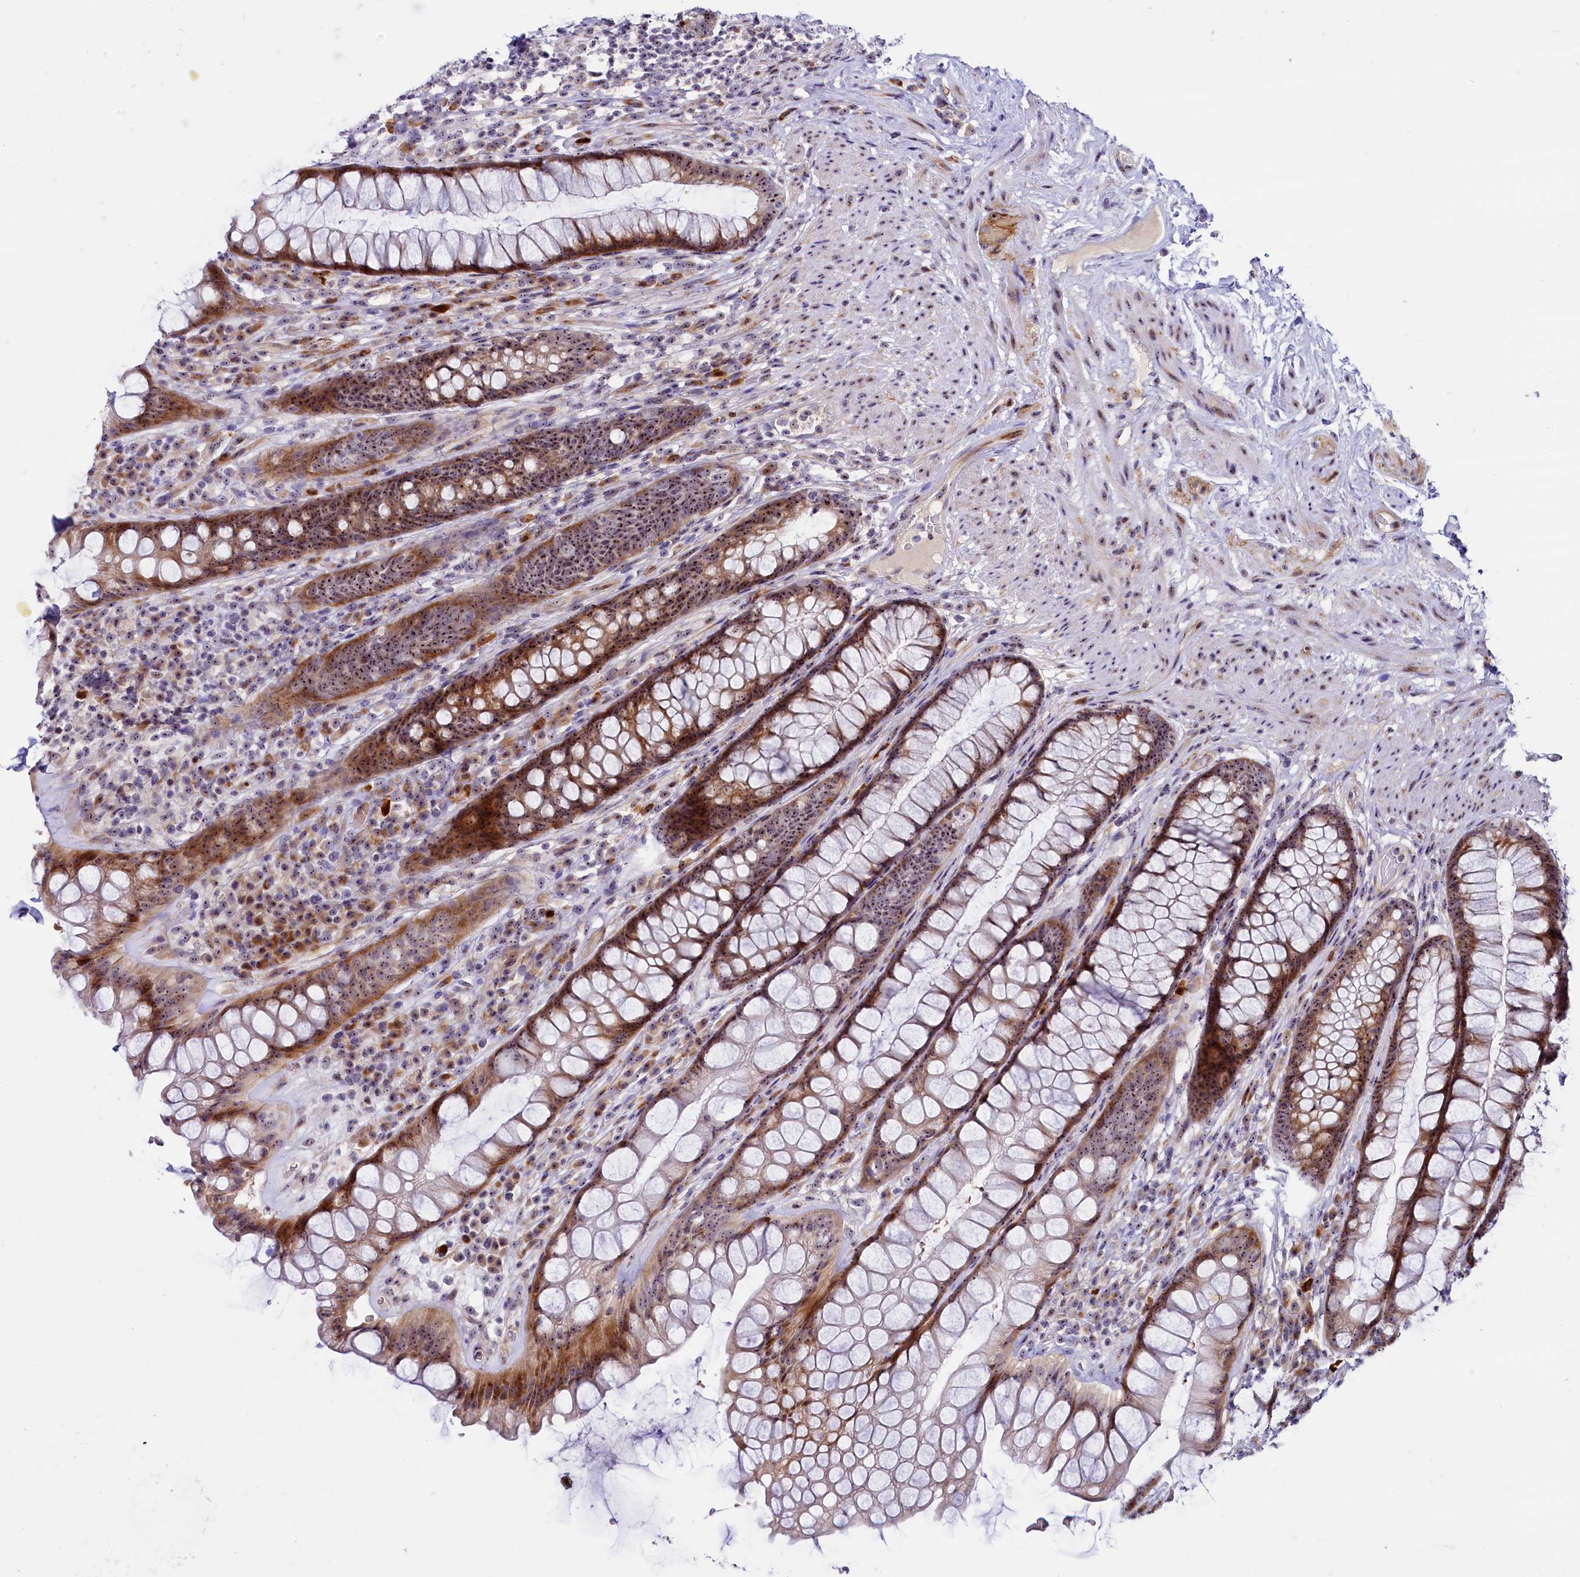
{"staining": {"intensity": "moderate", "quantity": ">75%", "location": "cytoplasmic/membranous,nuclear"}, "tissue": "rectum", "cell_type": "Glandular cells", "image_type": "normal", "snomed": [{"axis": "morphology", "description": "Normal tissue, NOS"}, {"axis": "topography", "description": "Rectum"}], "caption": "The histopathology image displays immunohistochemical staining of normal rectum. There is moderate cytoplasmic/membranous,nuclear expression is identified in approximately >75% of glandular cells.", "gene": "TCOF1", "patient": {"sex": "male", "age": 74}}